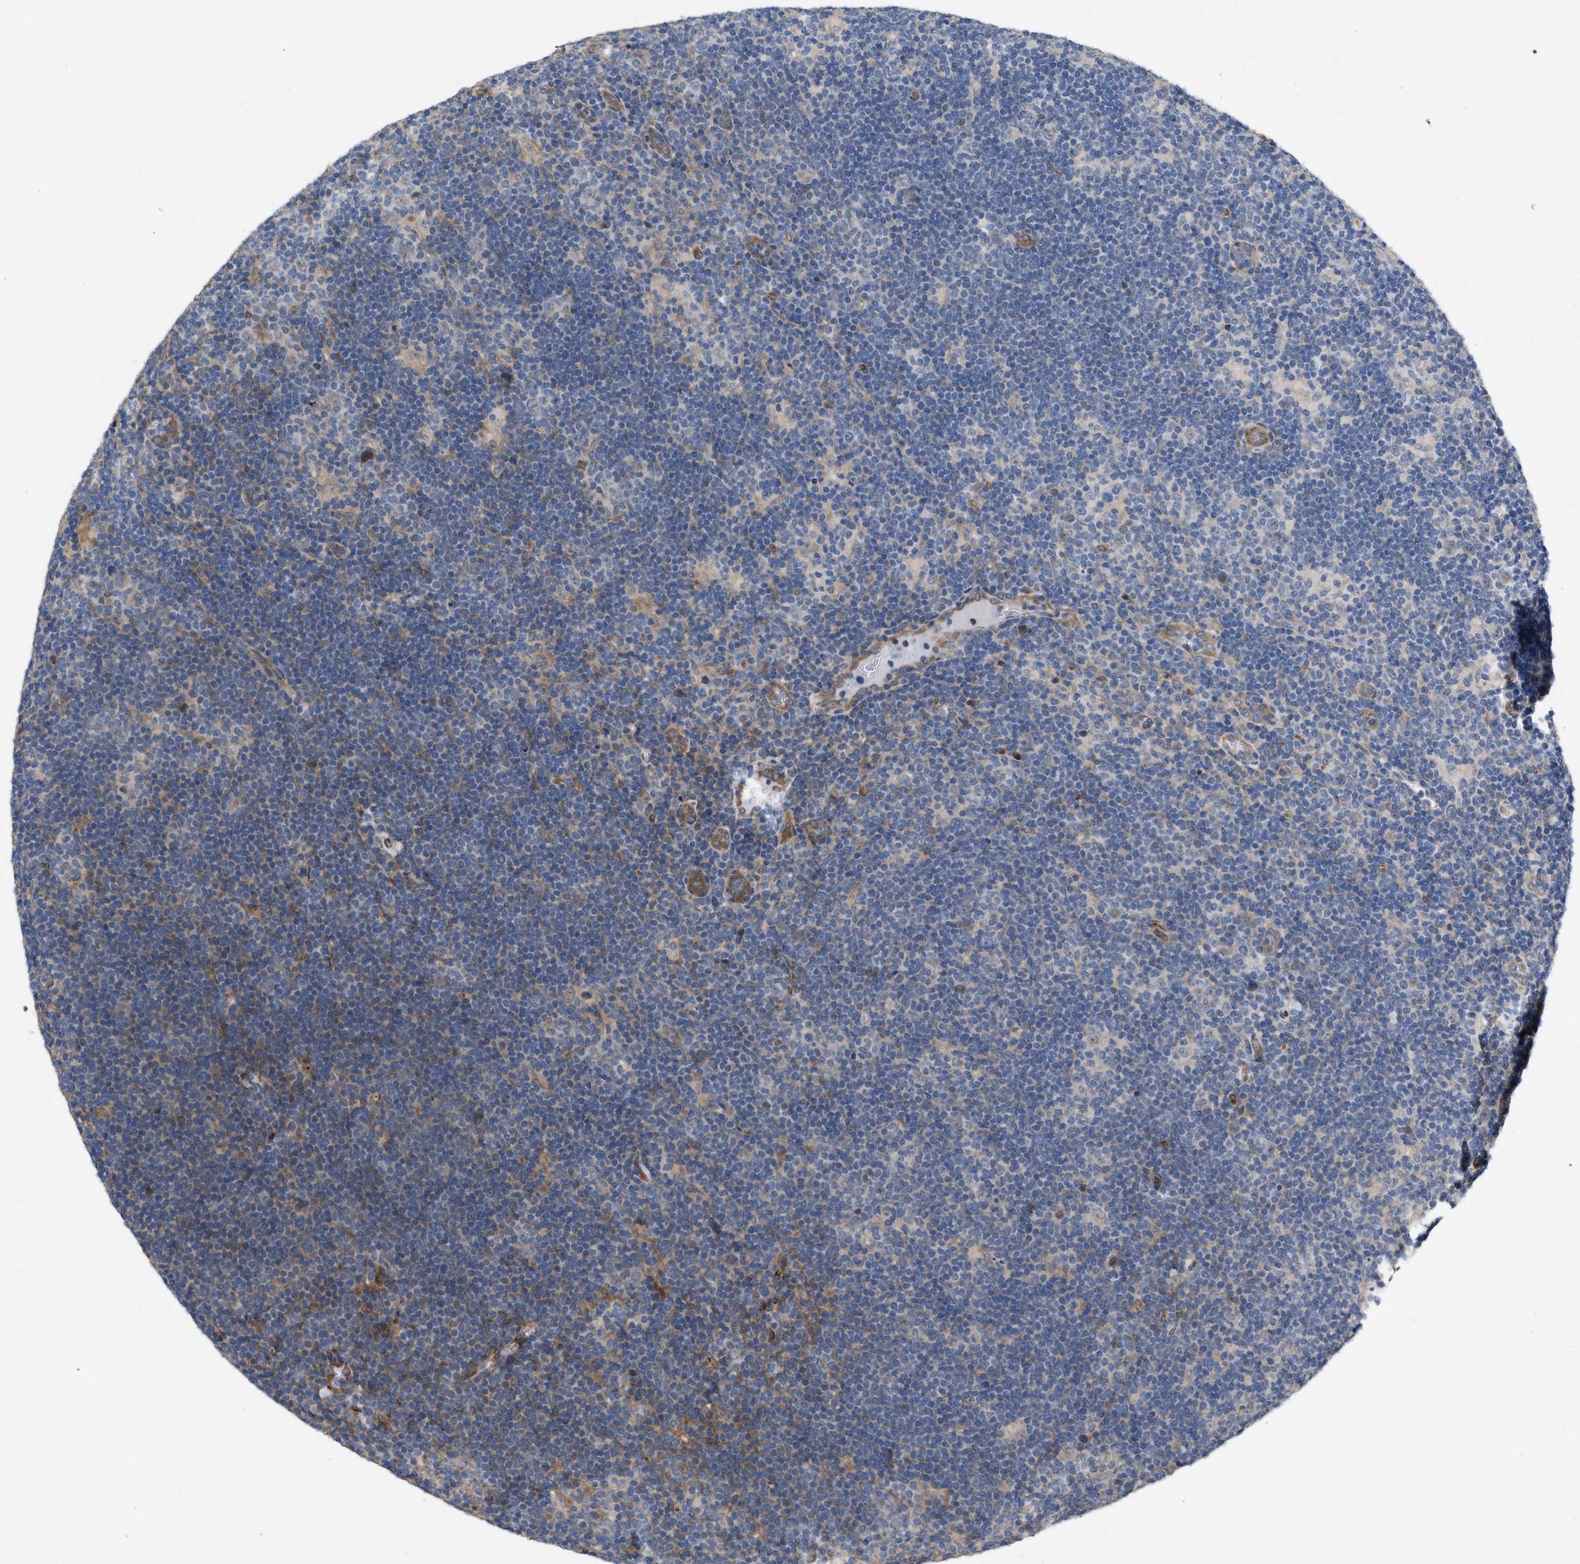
{"staining": {"intensity": "weak", "quantity": "<25%", "location": "cytoplasmic/membranous"}, "tissue": "lymphoma", "cell_type": "Tumor cells", "image_type": "cancer", "snomed": [{"axis": "morphology", "description": "Hodgkin's disease, NOS"}, {"axis": "topography", "description": "Lymph node"}], "caption": "Immunohistochemistry photomicrograph of lymphoma stained for a protein (brown), which displays no expression in tumor cells.", "gene": "SLC4A11", "patient": {"sex": "female", "age": 57}}